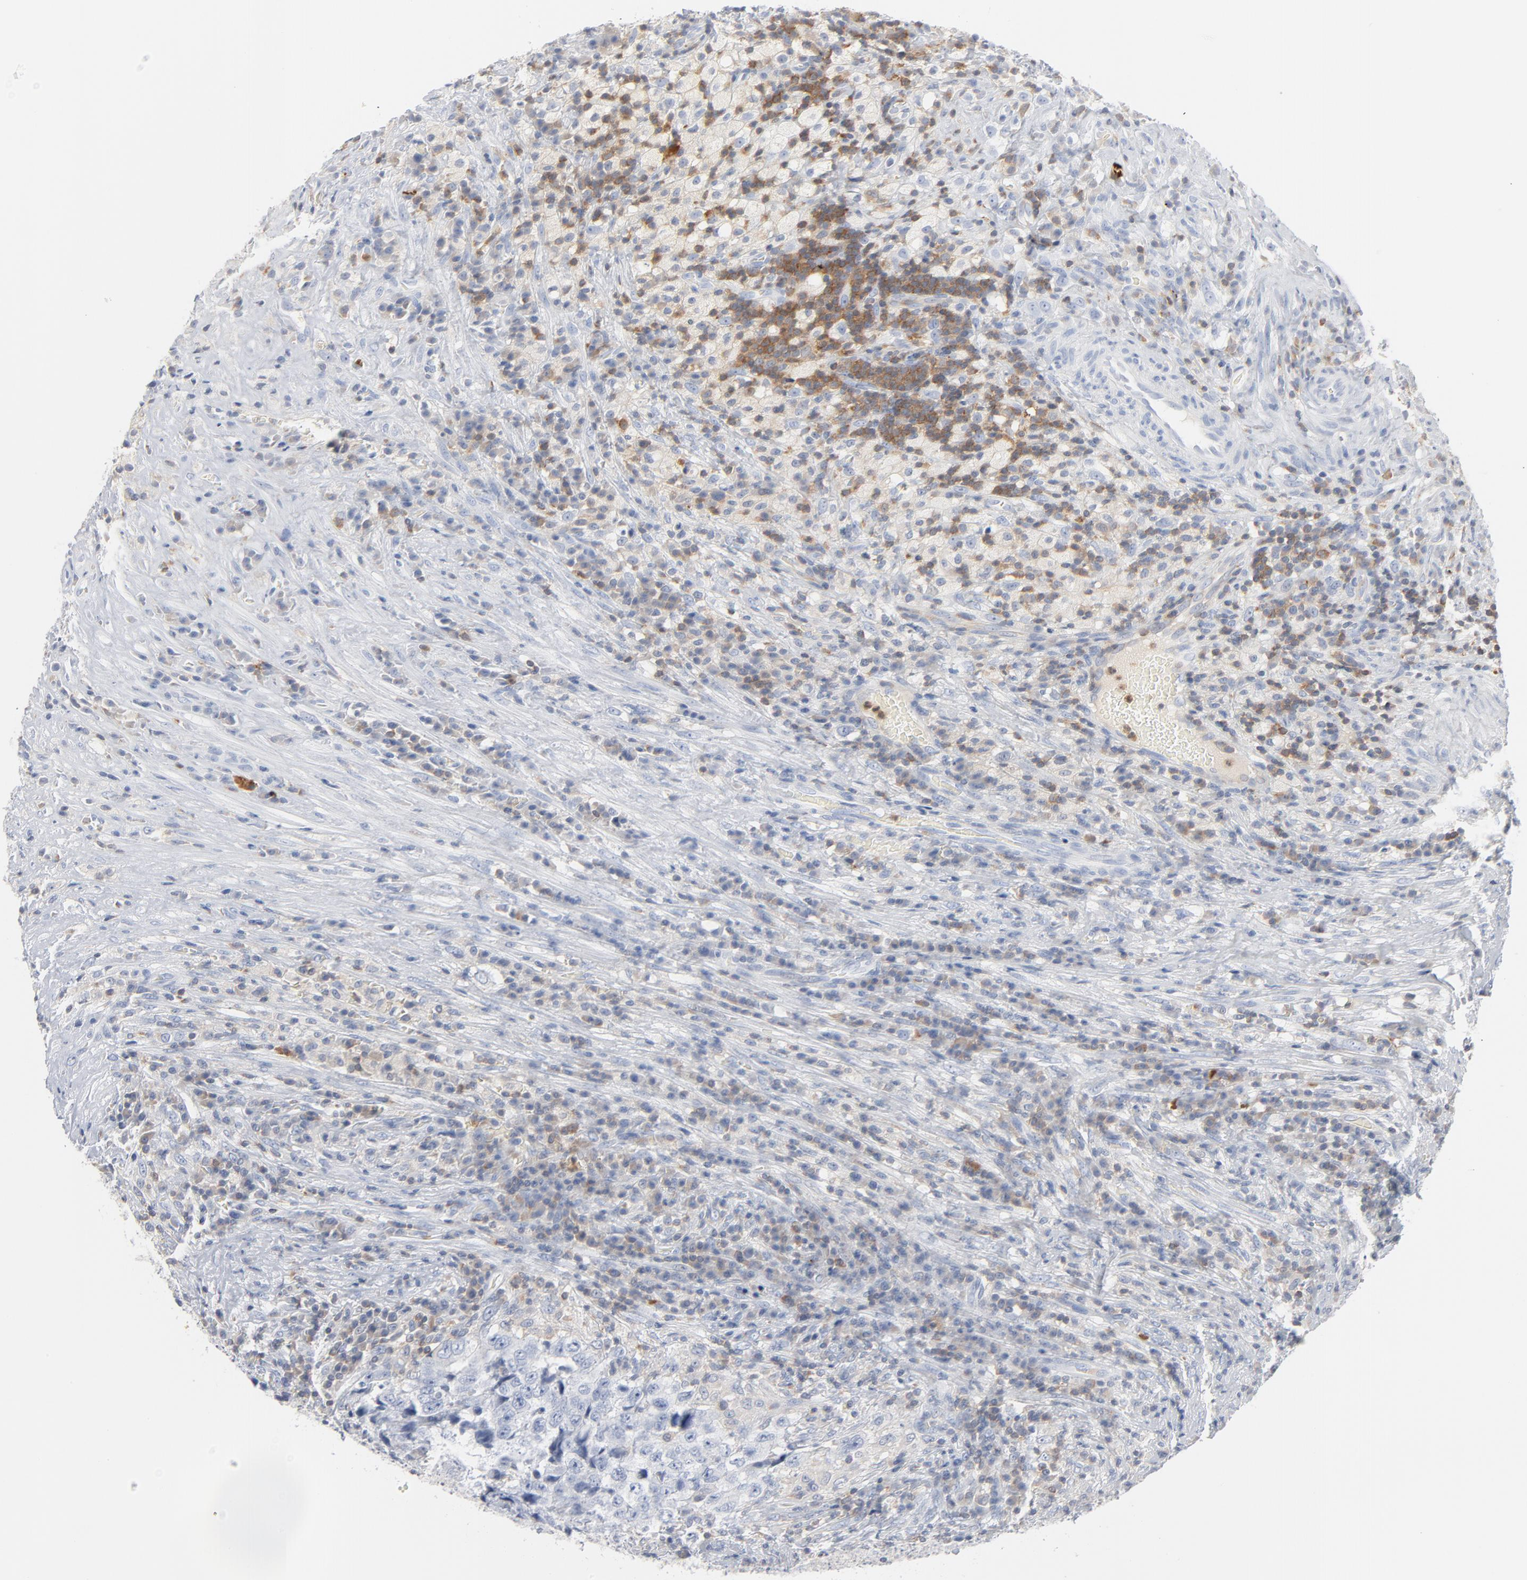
{"staining": {"intensity": "negative", "quantity": "none", "location": "none"}, "tissue": "testis cancer", "cell_type": "Tumor cells", "image_type": "cancer", "snomed": [{"axis": "morphology", "description": "Necrosis, NOS"}, {"axis": "morphology", "description": "Carcinoma, Embryonal, NOS"}, {"axis": "topography", "description": "Testis"}], "caption": "The photomicrograph shows no staining of tumor cells in testis cancer (embryonal carcinoma).", "gene": "PTK2B", "patient": {"sex": "male", "age": 19}}